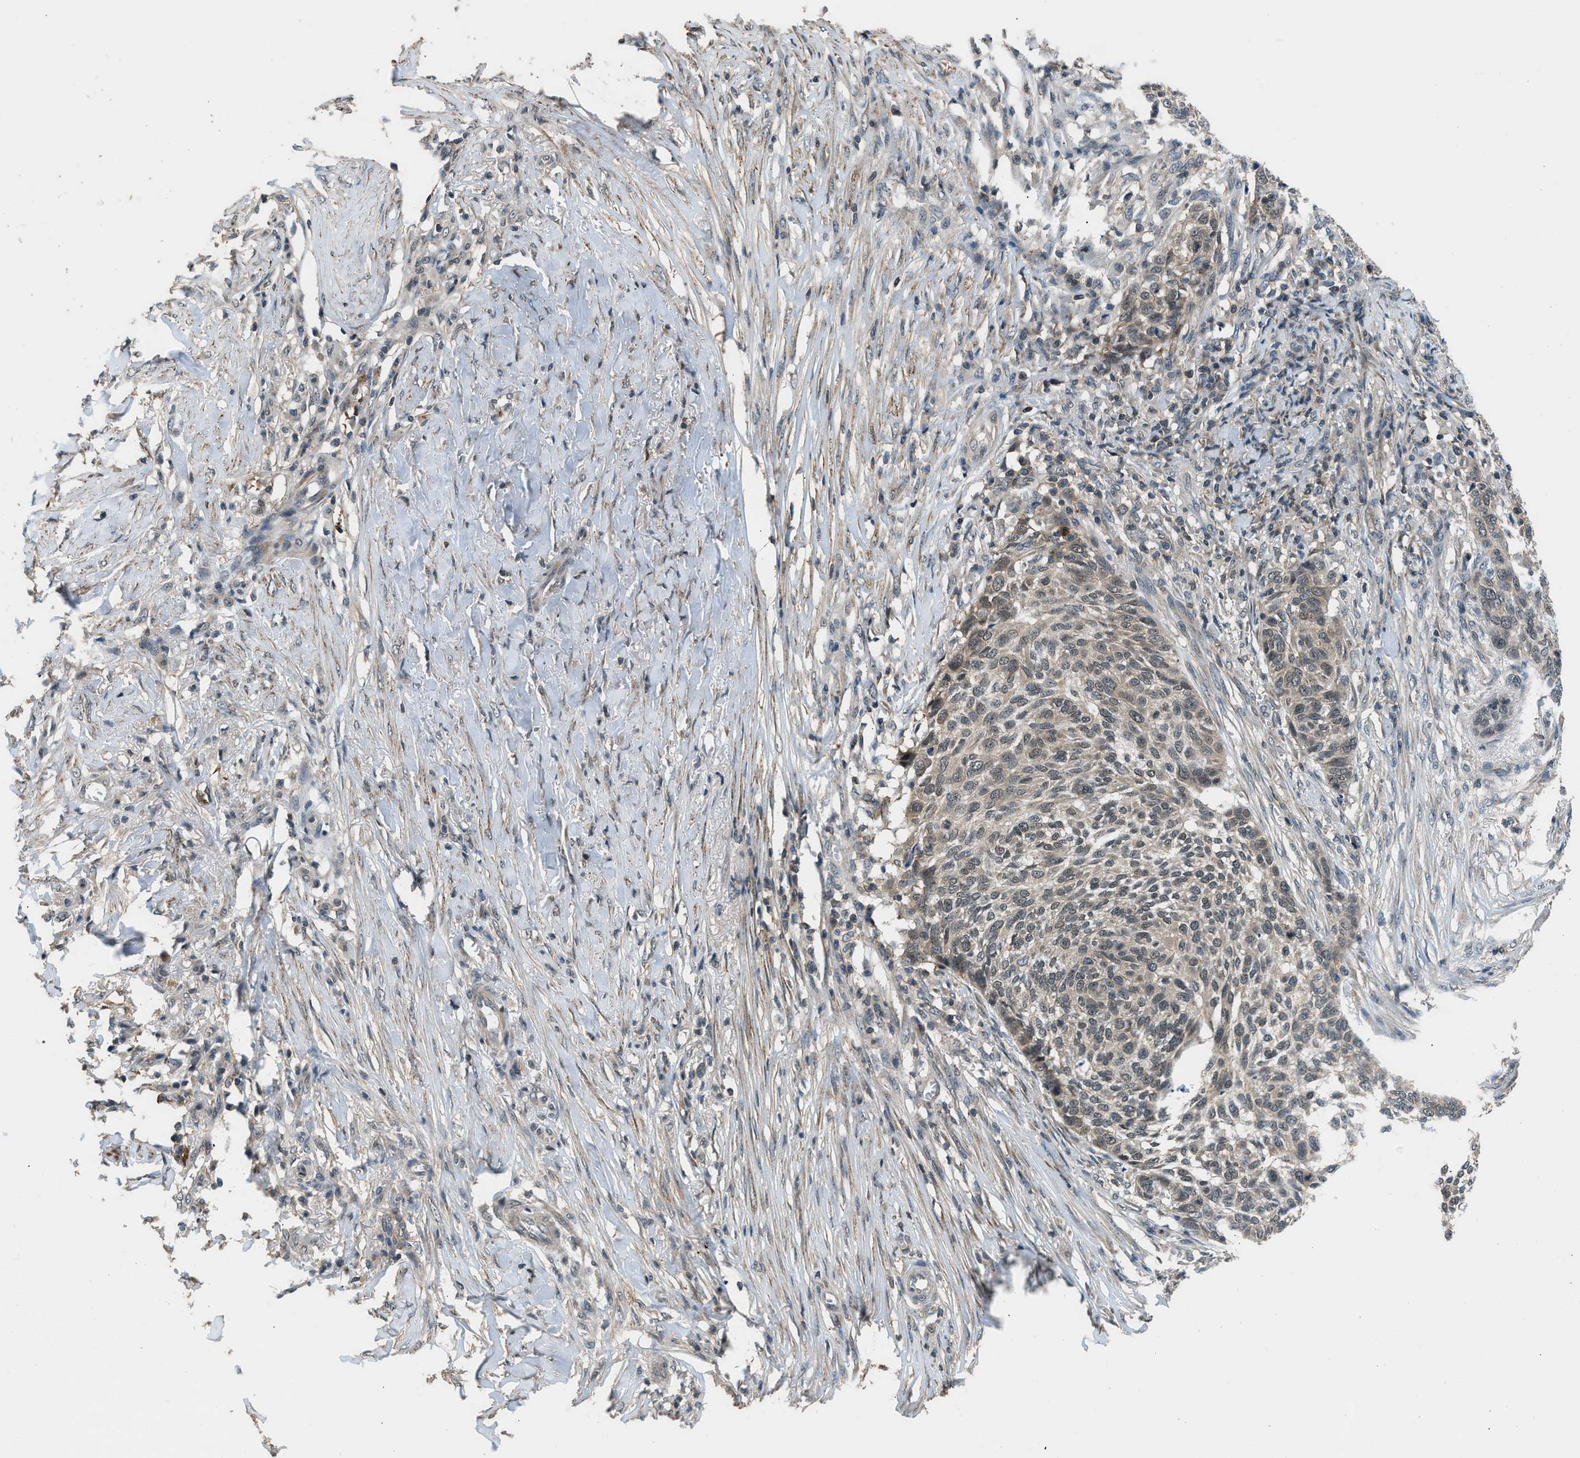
{"staining": {"intensity": "weak", "quantity": ">75%", "location": "cytoplasmic/membranous,nuclear"}, "tissue": "skin cancer", "cell_type": "Tumor cells", "image_type": "cancer", "snomed": [{"axis": "morphology", "description": "Basal cell carcinoma"}, {"axis": "topography", "description": "Skin"}], "caption": "Skin cancer tissue shows weak cytoplasmic/membranous and nuclear staining in approximately >75% of tumor cells, visualized by immunohistochemistry.", "gene": "MTMR1", "patient": {"sex": "male", "age": 85}}